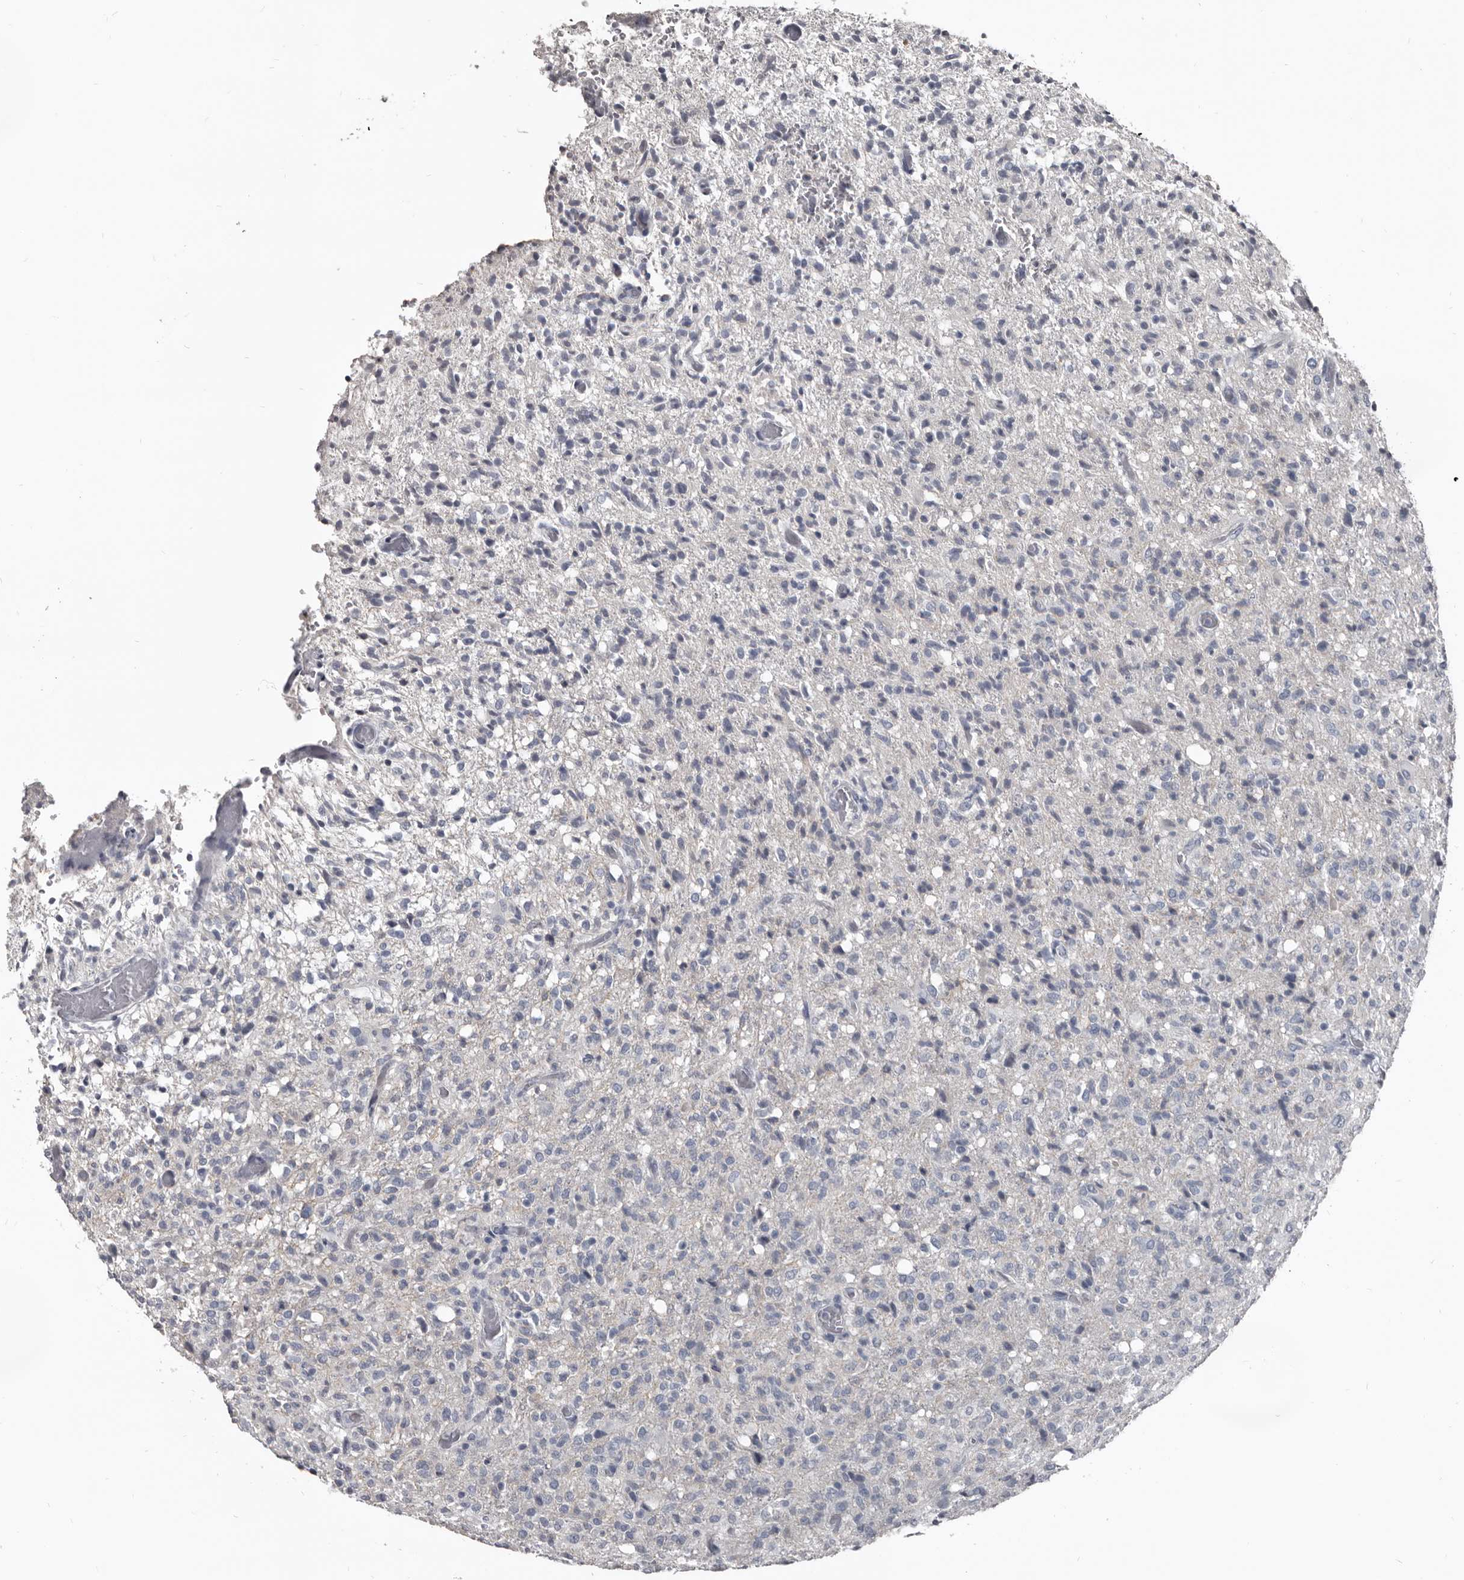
{"staining": {"intensity": "negative", "quantity": "none", "location": "none"}, "tissue": "glioma", "cell_type": "Tumor cells", "image_type": "cancer", "snomed": [{"axis": "morphology", "description": "Glioma, malignant, High grade"}, {"axis": "topography", "description": "Brain"}], "caption": "Tumor cells are negative for protein expression in human malignant glioma (high-grade).", "gene": "GREB1", "patient": {"sex": "female", "age": 57}}